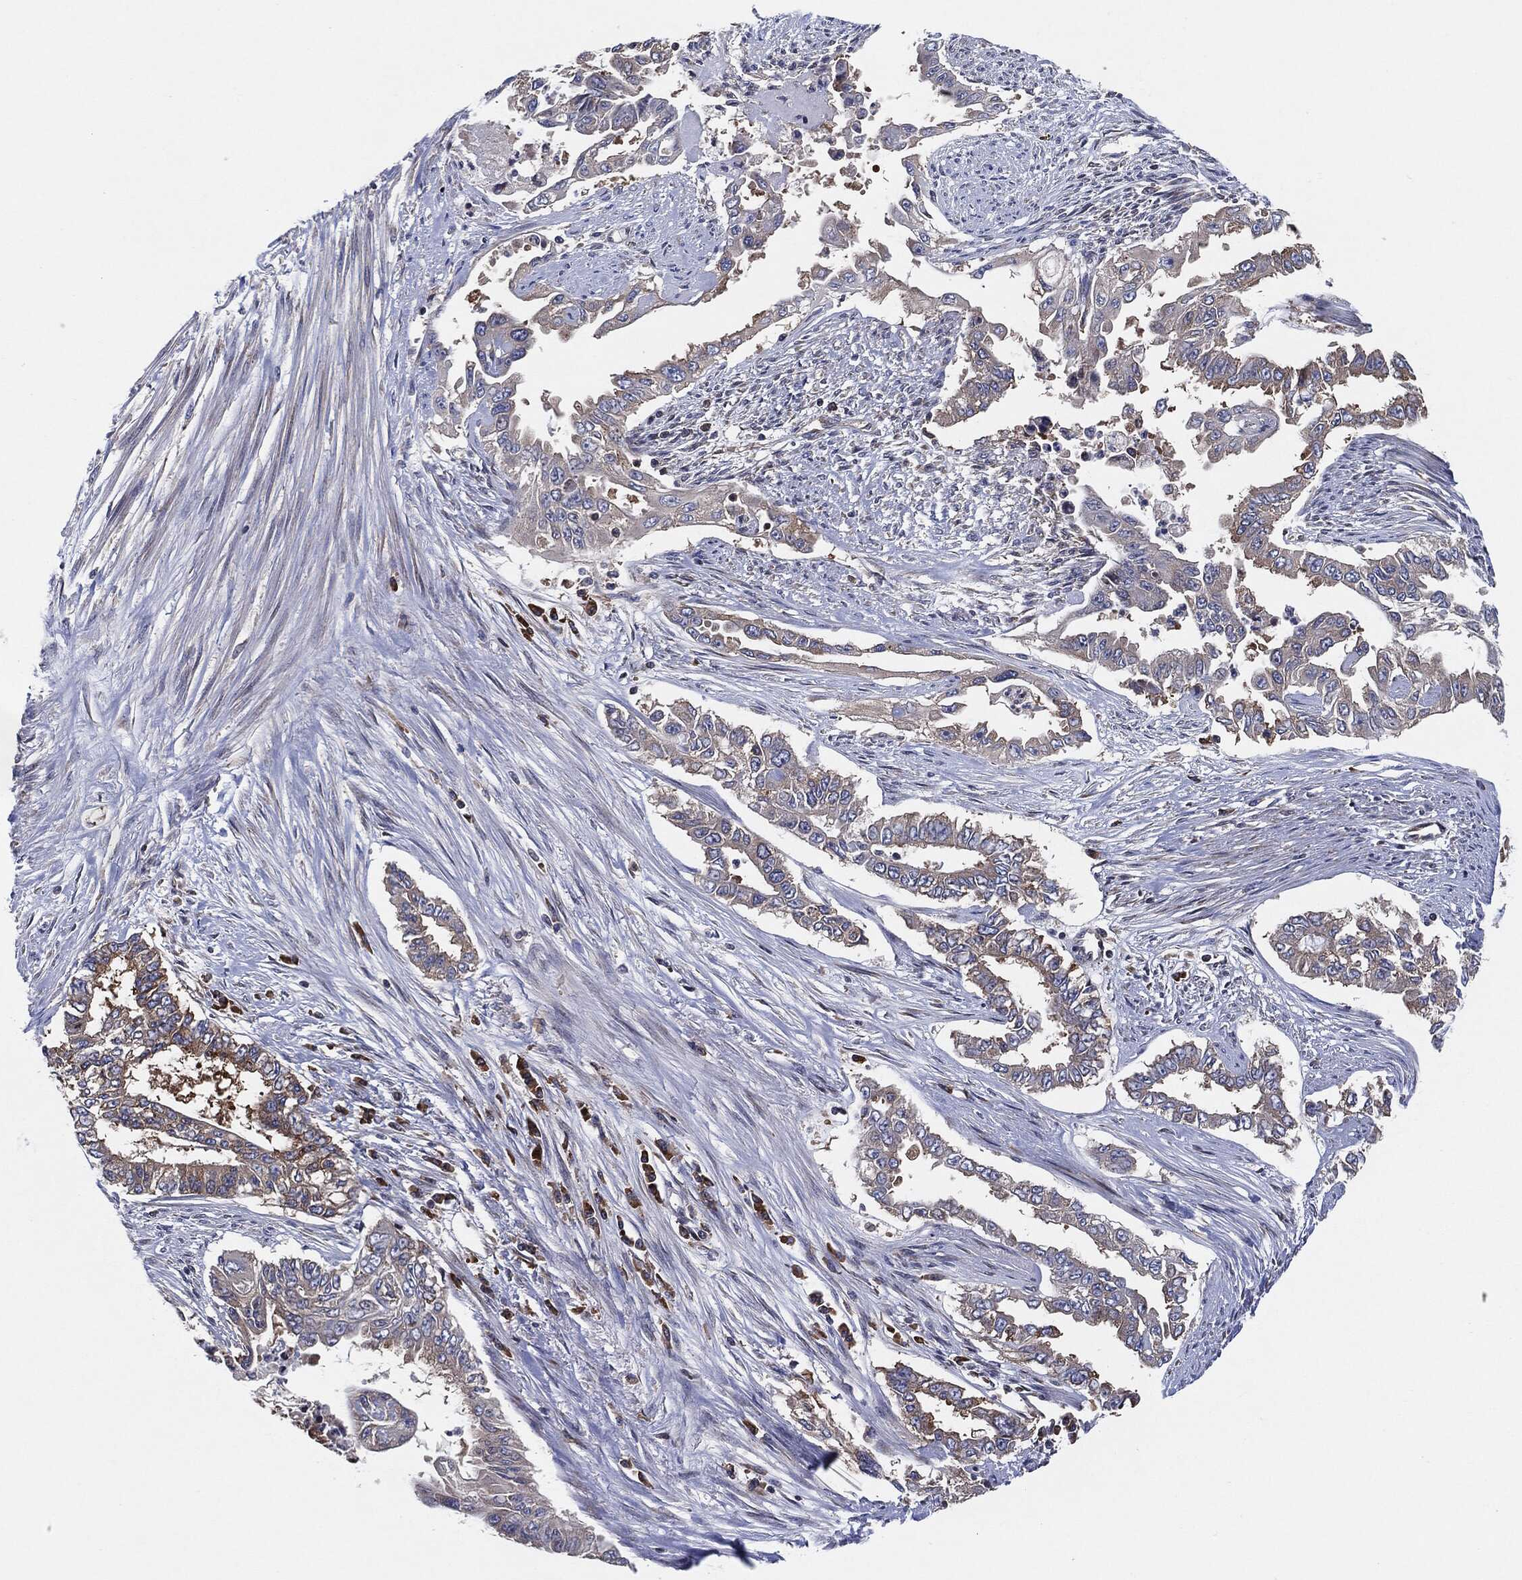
{"staining": {"intensity": "weak", "quantity": "<25%", "location": "cytoplasmic/membranous"}, "tissue": "endometrial cancer", "cell_type": "Tumor cells", "image_type": "cancer", "snomed": [{"axis": "morphology", "description": "Adenocarcinoma, NOS"}, {"axis": "topography", "description": "Uterus"}], "caption": "Tumor cells are negative for brown protein staining in endometrial adenocarcinoma.", "gene": "EIF2S2", "patient": {"sex": "female", "age": 59}}